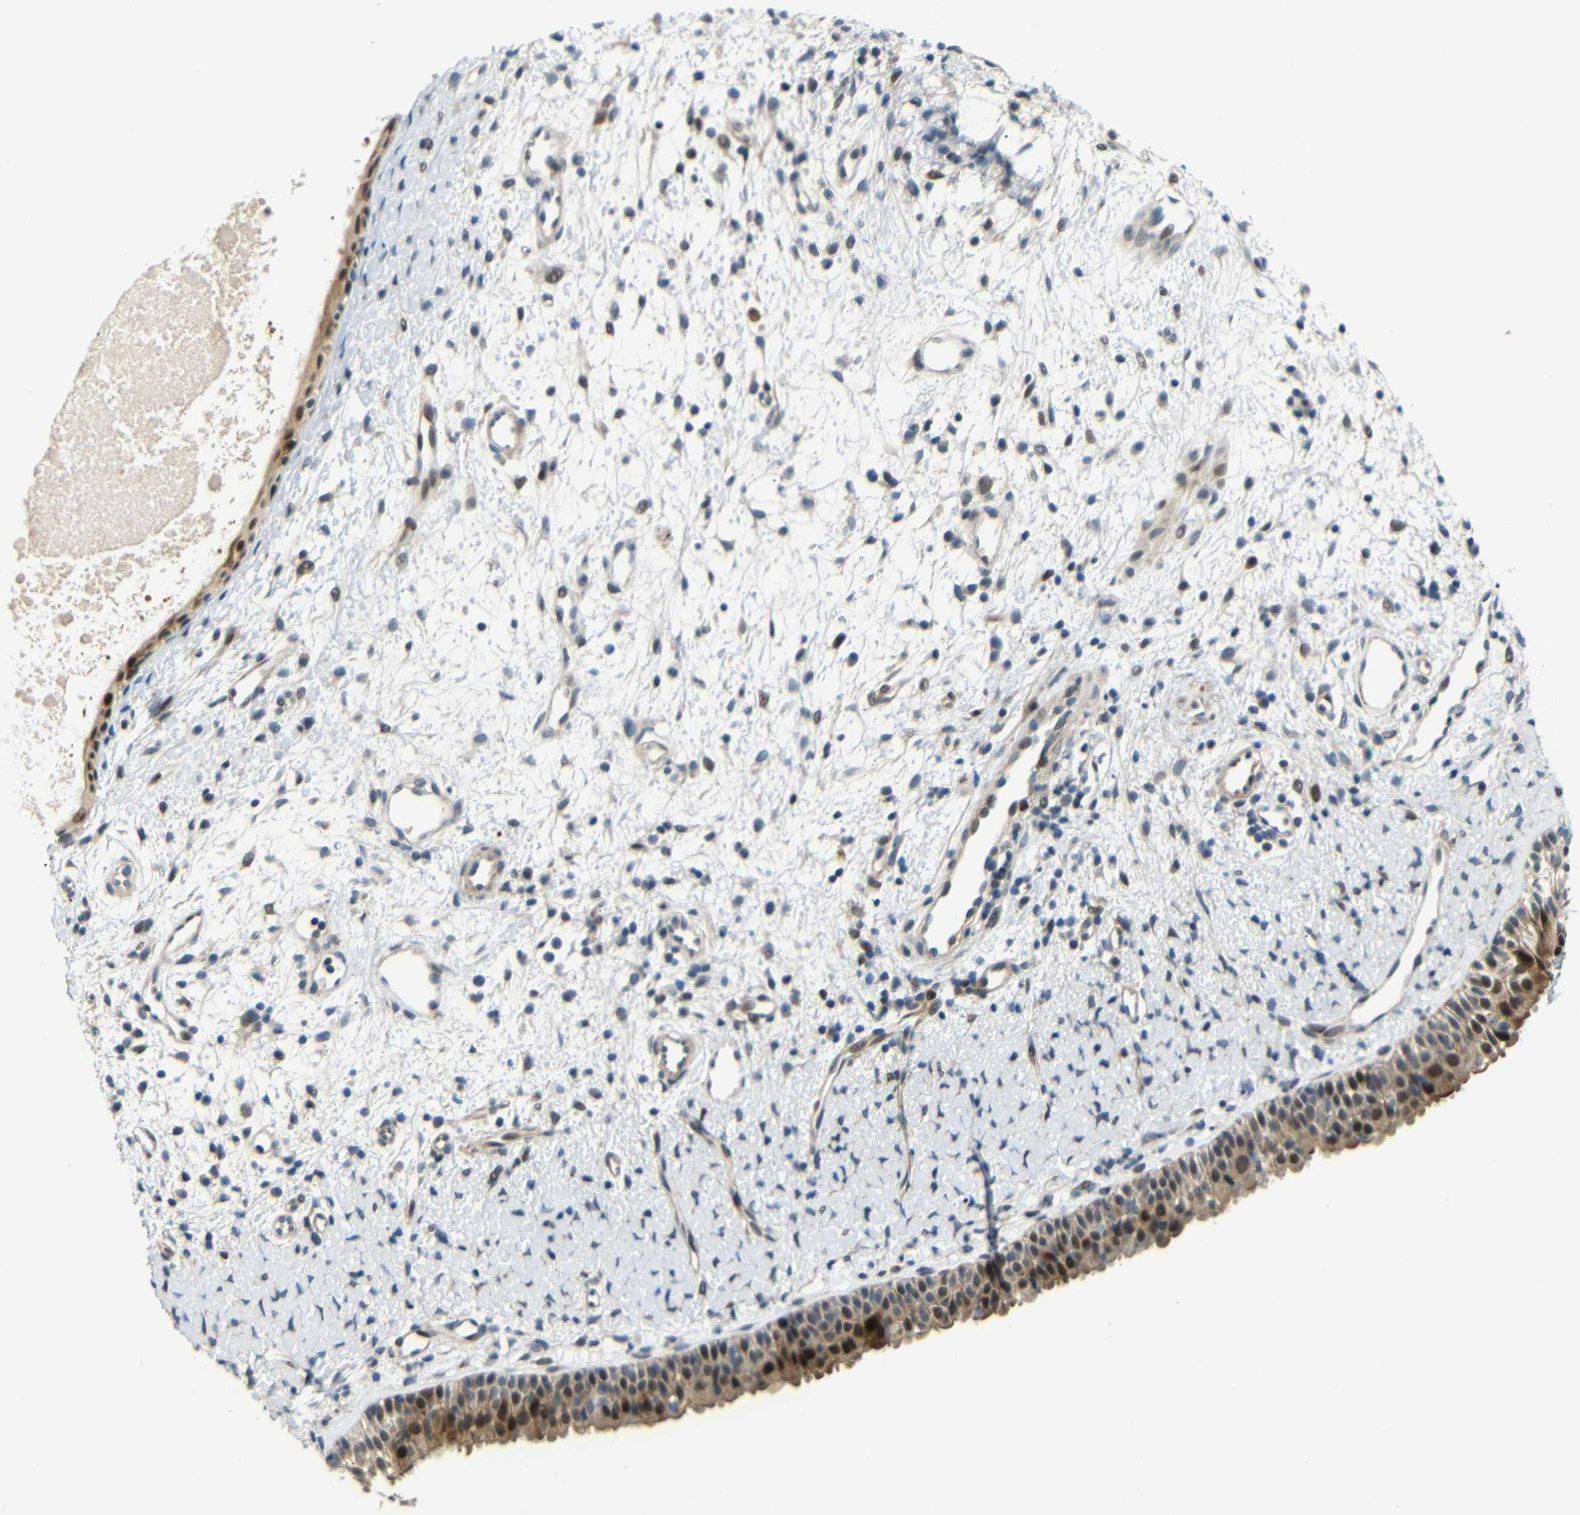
{"staining": {"intensity": "moderate", "quantity": ">75%", "location": "cytoplasmic/membranous,nuclear"}, "tissue": "nasopharynx", "cell_type": "Respiratory epithelial cells", "image_type": "normal", "snomed": [{"axis": "morphology", "description": "Normal tissue, NOS"}, {"axis": "topography", "description": "Nasopharynx"}], "caption": "A photomicrograph of nasopharynx stained for a protein reveals moderate cytoplasmic/membranous,nuclear brown staining in respiratory epithelial cells. Nuclei are stained in blue.", "gene": "SYDE1", "patient": {"sex": "male", "age": 22}}